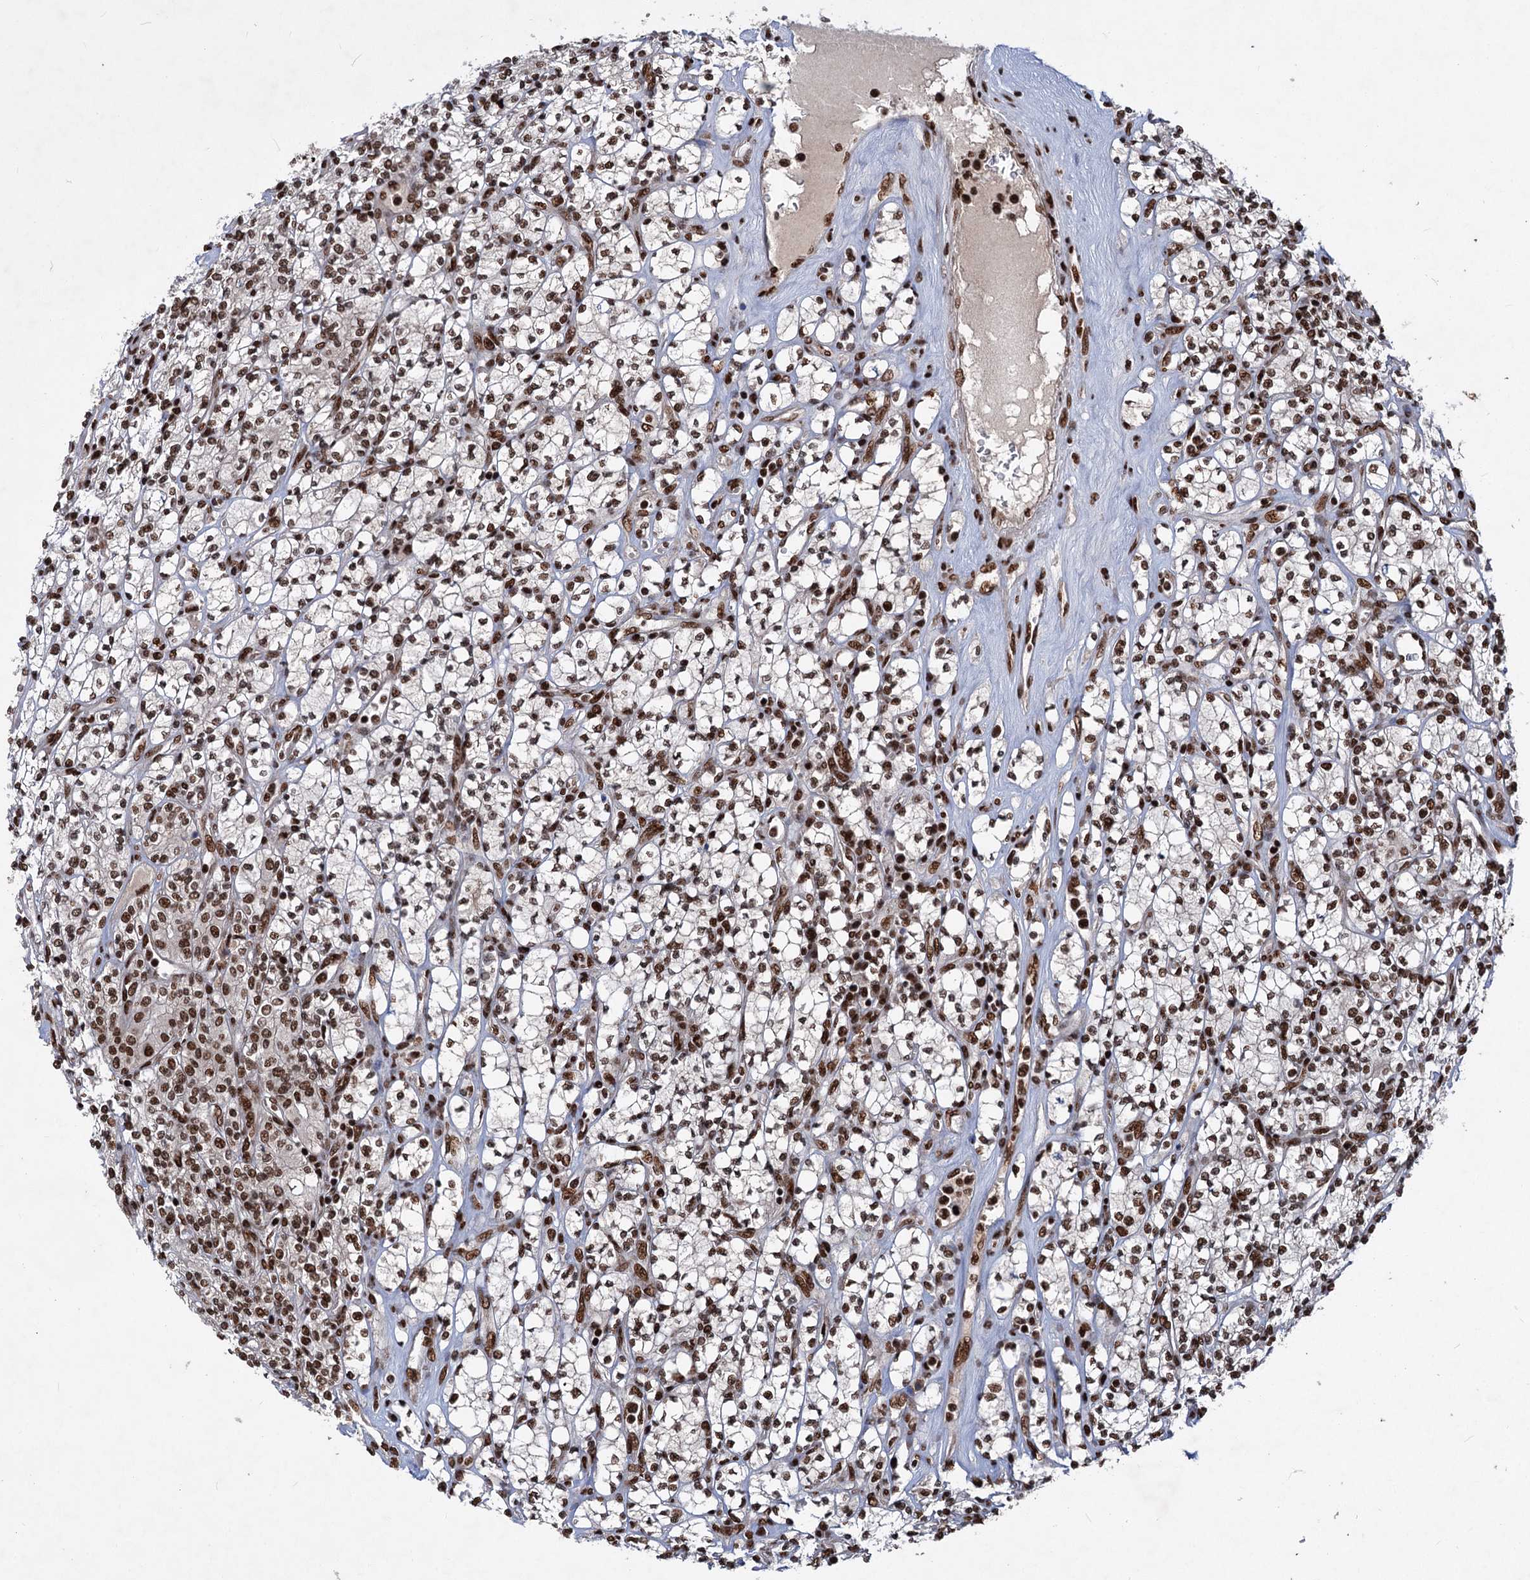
{"staining": {"intensity": "strong", "quantity": ">75%", "location": "nuclear"}, "tissue": "renal cancer", "cell_type": "Tumor cells", "image_type": "cancer", "snomed": [{"axis": "morphology", "description": "Adenocarcinoma, NOS"}, {"axis": "topography", "description": "Kidney"}], "caption": "Immunohistochemistry (IHC) staining of renal adenocarcinoma, which reveals high levels of strong nuclear staining in approximately >75% of tumor cells indicating strong nuclear protein expression. The staining was performed using DAB (3,3'-diaminobenzidine) (brown) for protein detection and nuclei were counterstained in hematoxylin (blue).", "gene": "MAML1", "patient": {"sex": "male", "age": 77}}